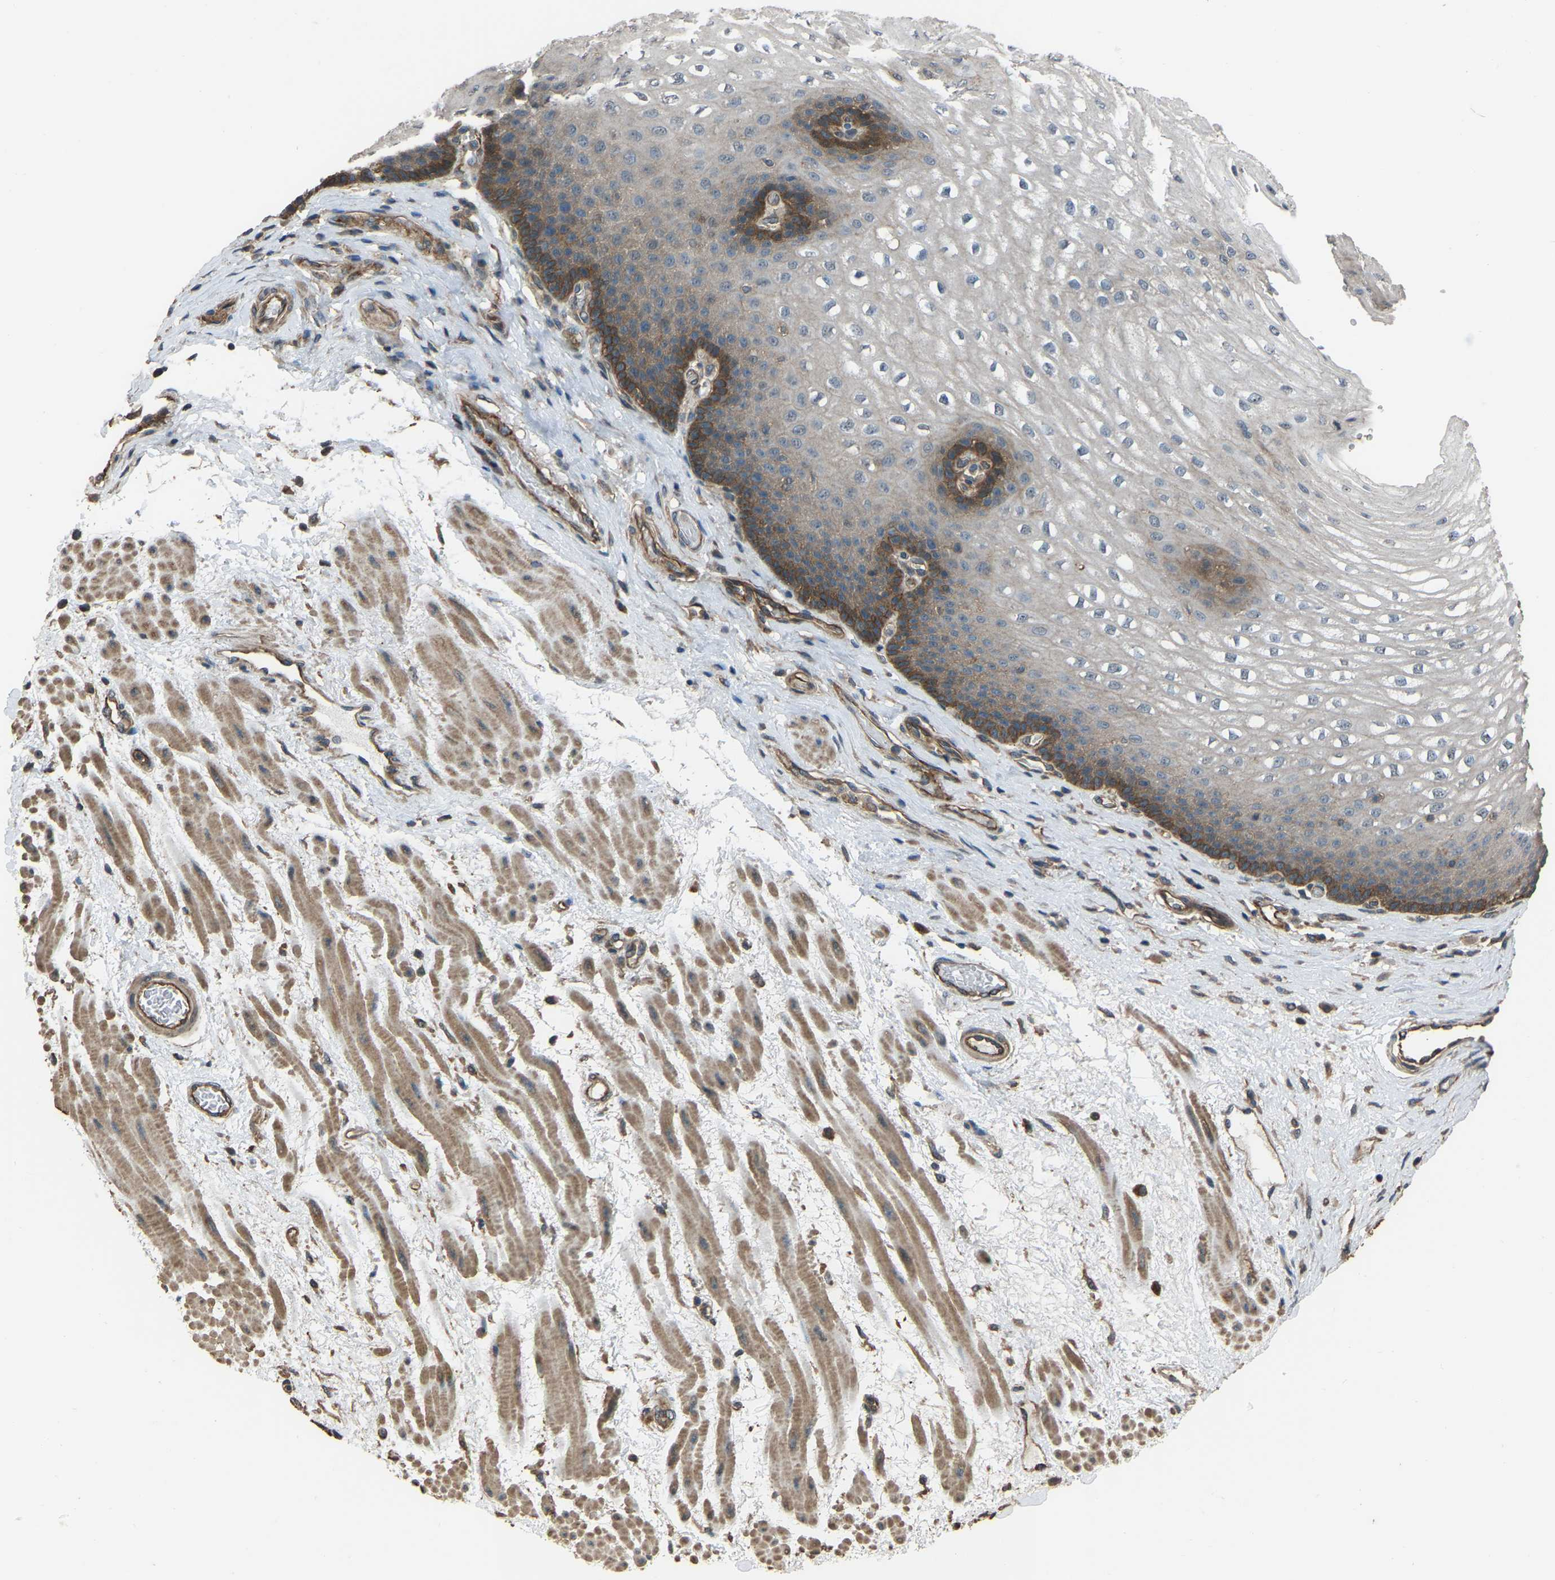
{"staining": {"intensity": "moderate", "quantity": "25%-75%", "location": "cytoplasmic/membranous"}, "tissue": "esophagus", "cell_type": "Squamous epithelial cells", "image_type": "normal", "snomed": [{"axis": "morphology", "description": "Normal tissue, NOS"}, {"axis": "topography", "description": "Esophagus"}], "caption": "IHC of unremarkable human esophagus reveals medium levels of moderate cytoplasmic/membranous positivity in approximately 25%-75% of squamous epithelial cells. (DAB (3,3'-diaminobenzidine) IHC, brown staining for protein, blue staining for nuclei).", "gene": "SLC4A2", "patient": {"sex": "male", "age": 48}}